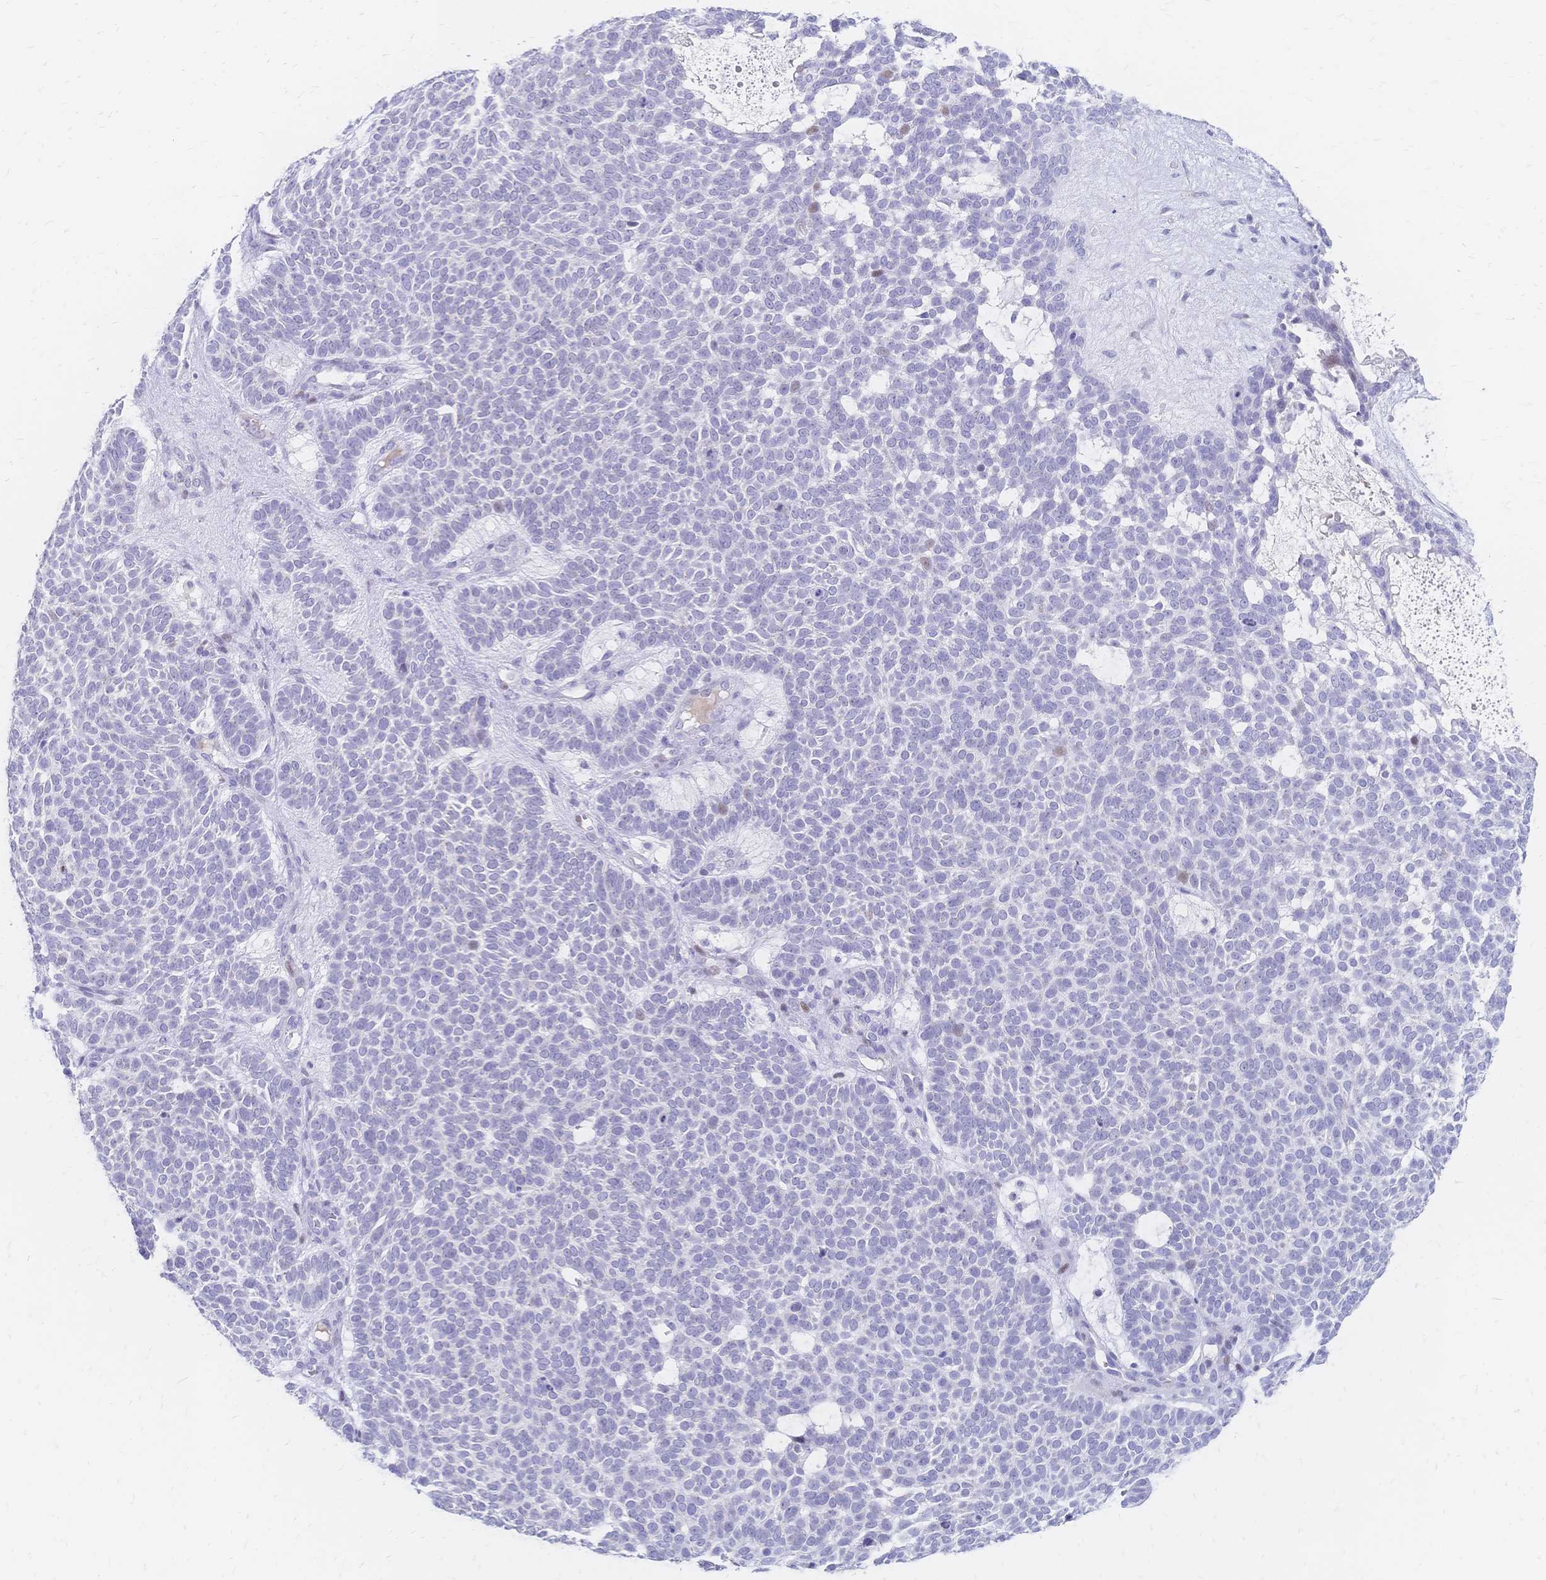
{"staining": {"intensity": "negative", "quantity": "none", "location": "none"}, "tissue": "skin cancer", "cell_type": "Tumor cells", "image_type": "cancer", "snomed": [{"axis": "morphology", "description": "Basal cell carcinoma"}, {"axis": "topography", "description": "Skin"}], "caption": "This micrograph is of skin basal cell carcinoma stained with immunohistochemistry (IHC) to label a protein in brown with the nuclei are counter-stained blue. There is no staining in tumor cells.", "gene": "PSORS1C2", "patient": {"sex": "female", "age": 82}}